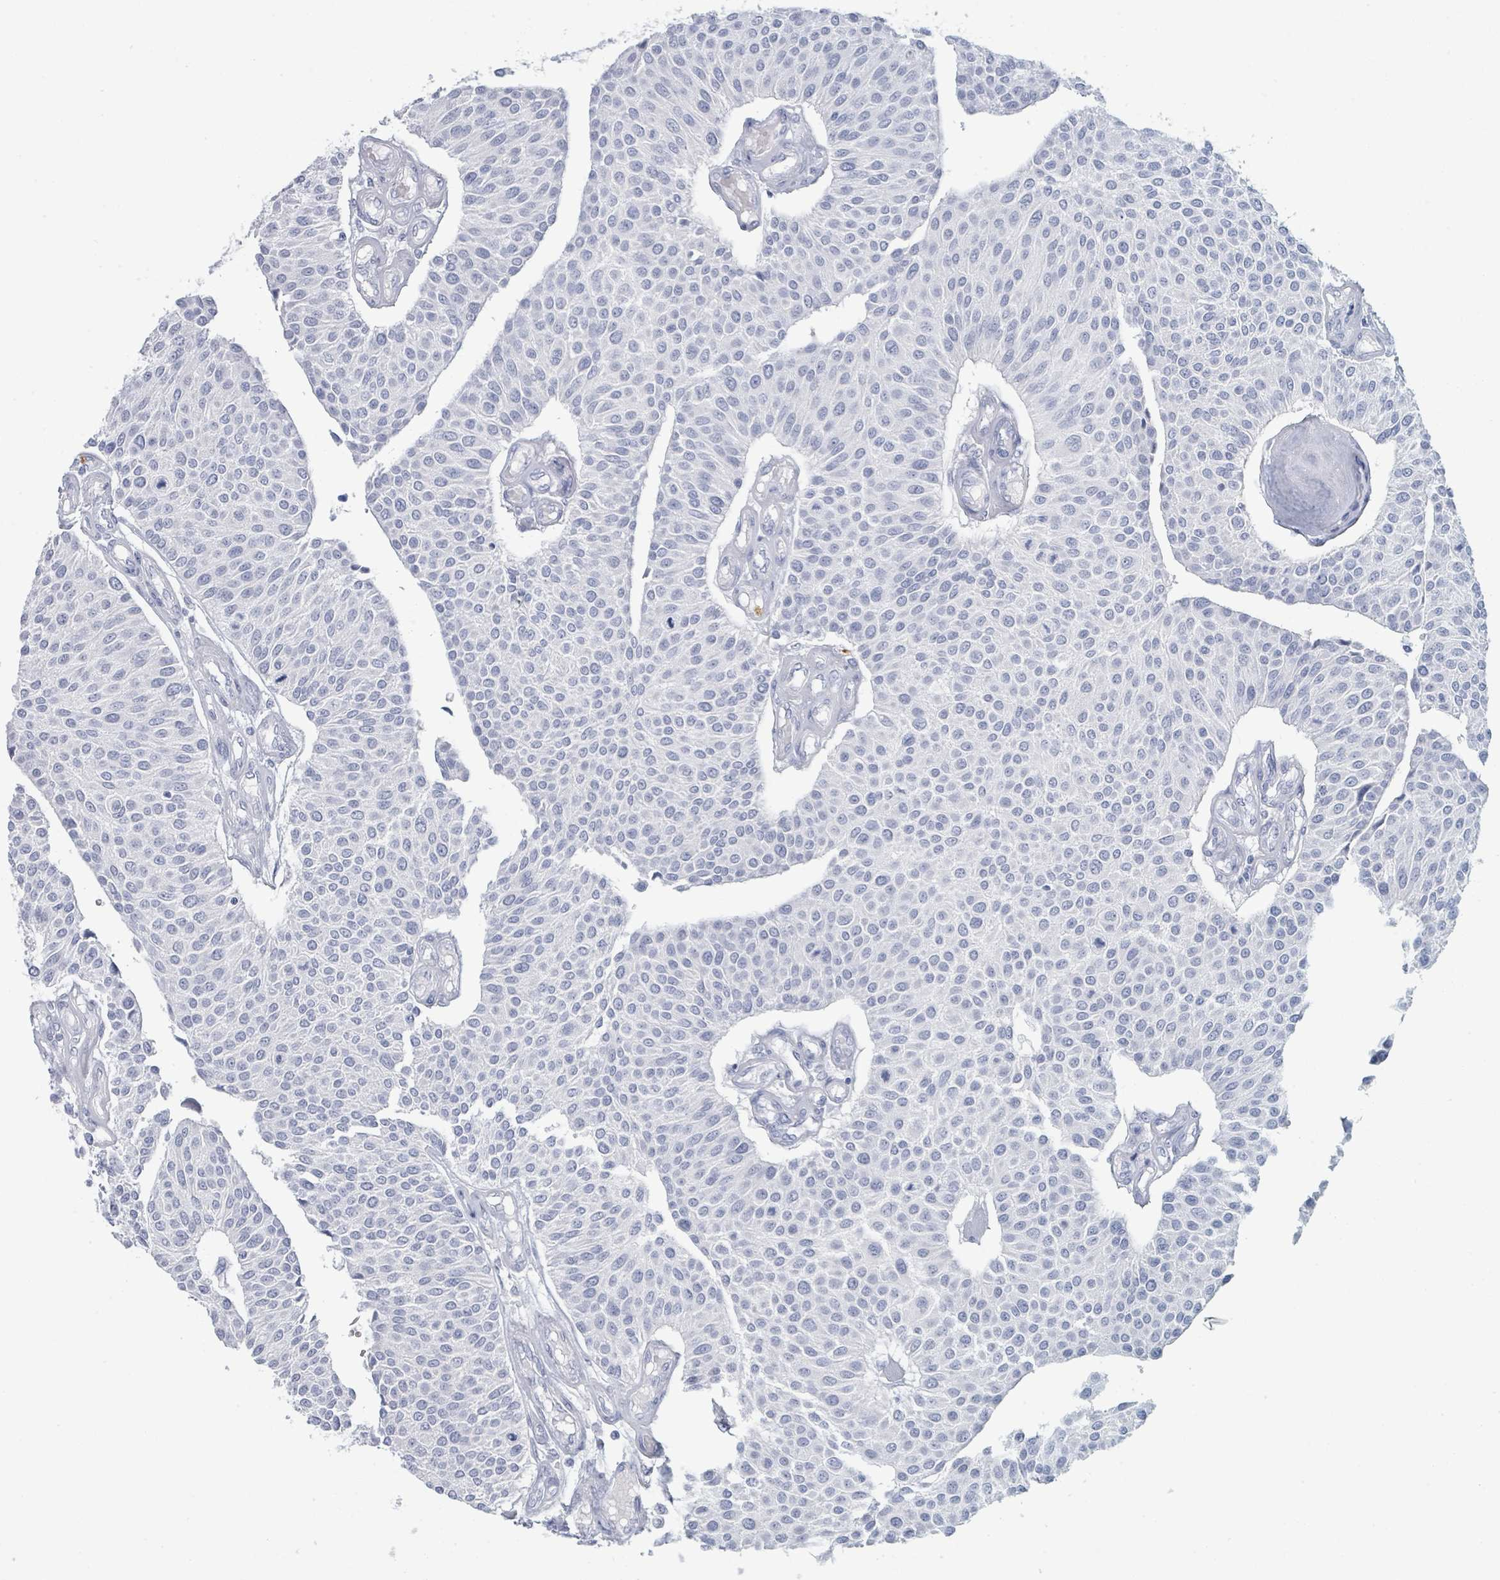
{"staining": {"intensity": "negative", "quantity": "none", "location": "none"}, "tissue": "urothelial cancer", "cell_type": "Tumor cells", "image_type": "cancer", "snomed": [{"axis": "morphology", "description": "Urothelial carcinoma, NOS"}, {"axis": "topography", "description": "Urinary bladder"}], "caption": "Immunohistochemistry (IHC) of human urothelial cancer displays no positivity in tumor cells. (DAB IHC, high magnification).", "gene": "DEFA4", "patient": {"sex": "male", "age": 55}}